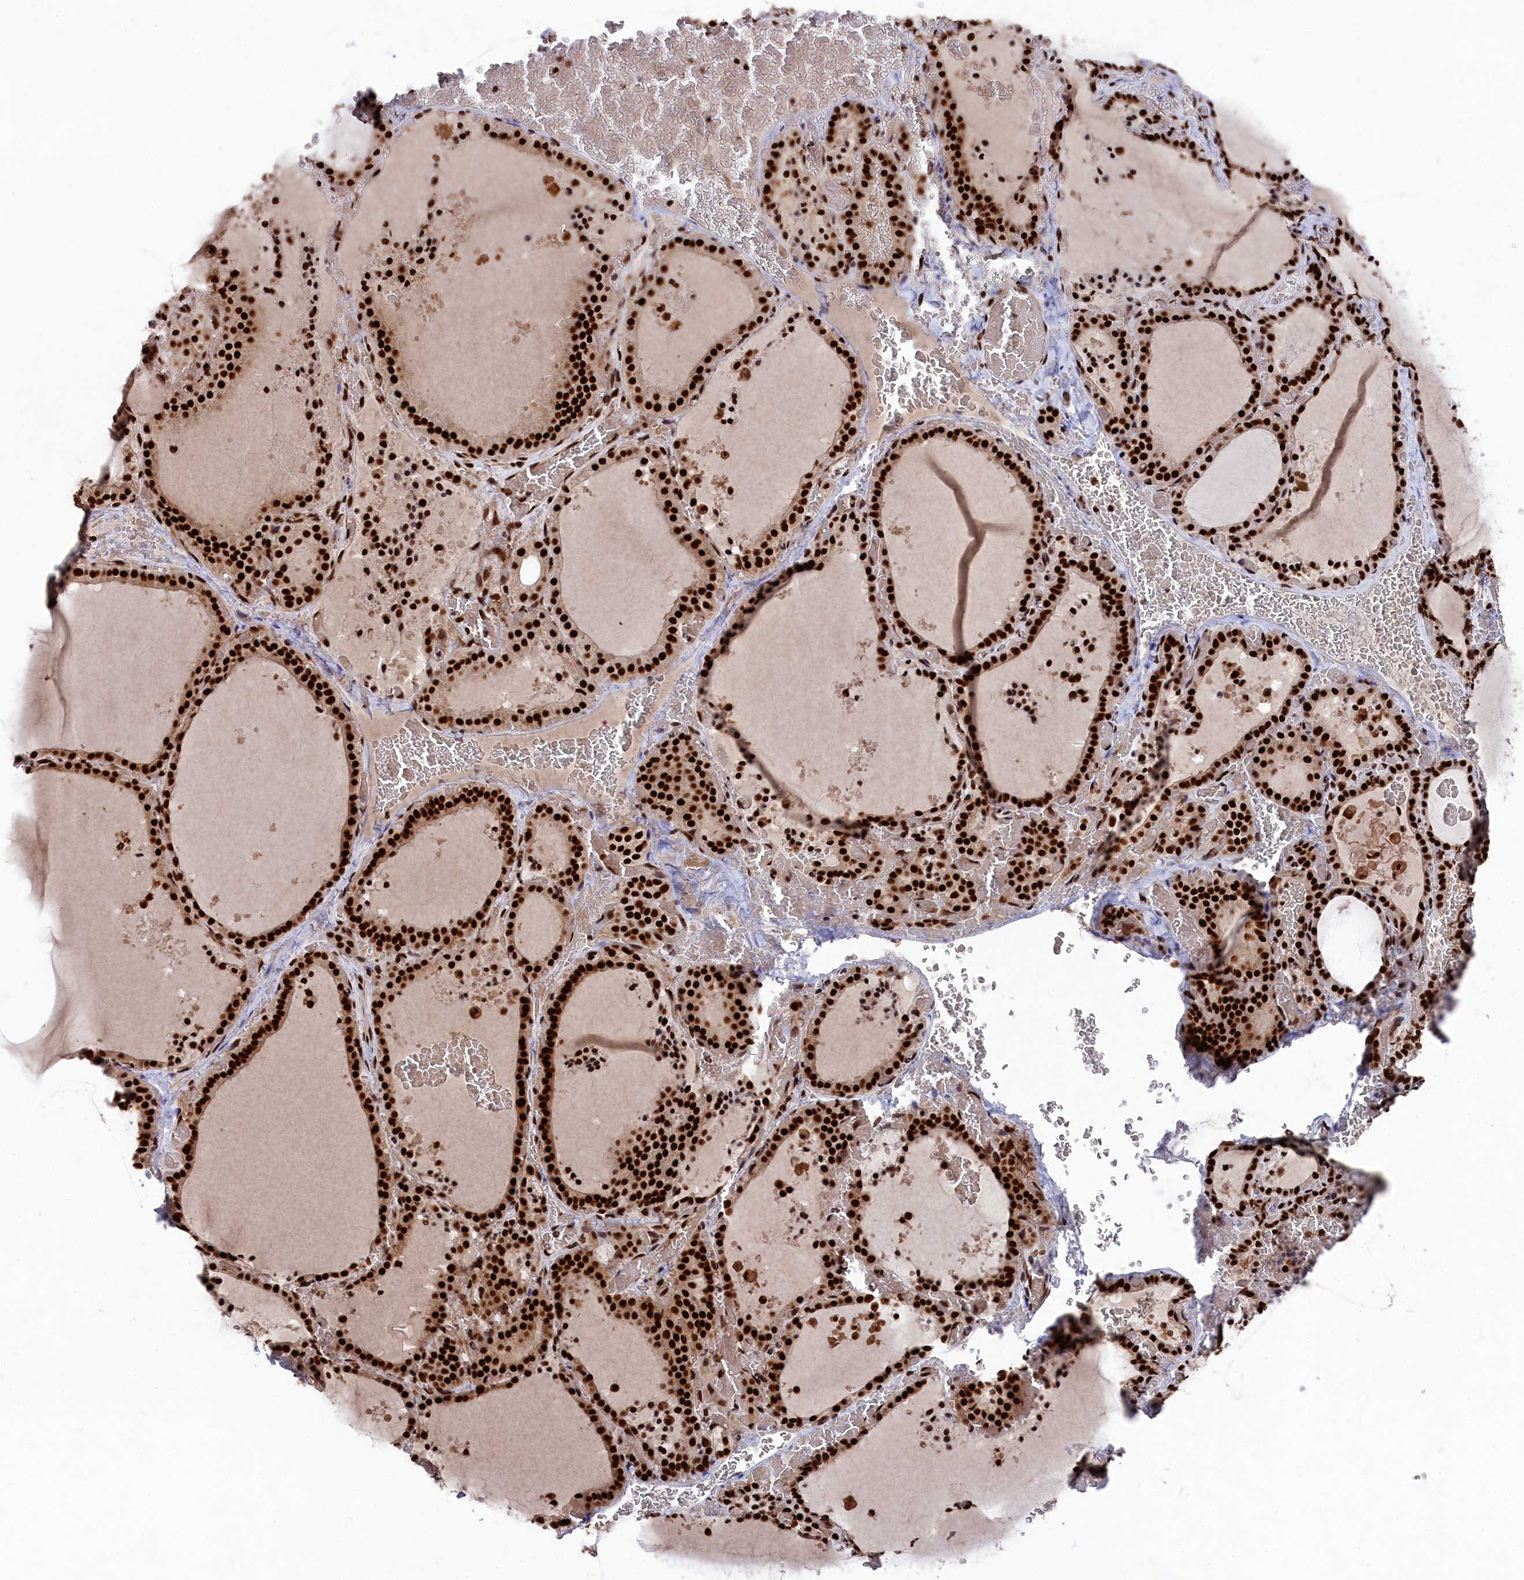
{"staining": {"intensity": "strong", "quantity": ">75%", "location": "nuclear"}, "tissue": "thyroid gland", "cell_type": "Glandular cells", "image_type": "normal", "snomed": [{"axis": "morphology", "description": "Normal tissue, NOS"}, {"axis": "topography", "description": "Thyroid gland"}], "caption": "Human thyroid gland stained with a protein marker exhibits strong staining in glandular cells.", "gene": "PRPF31", "patient": {"sex": "female", "age": 39}}